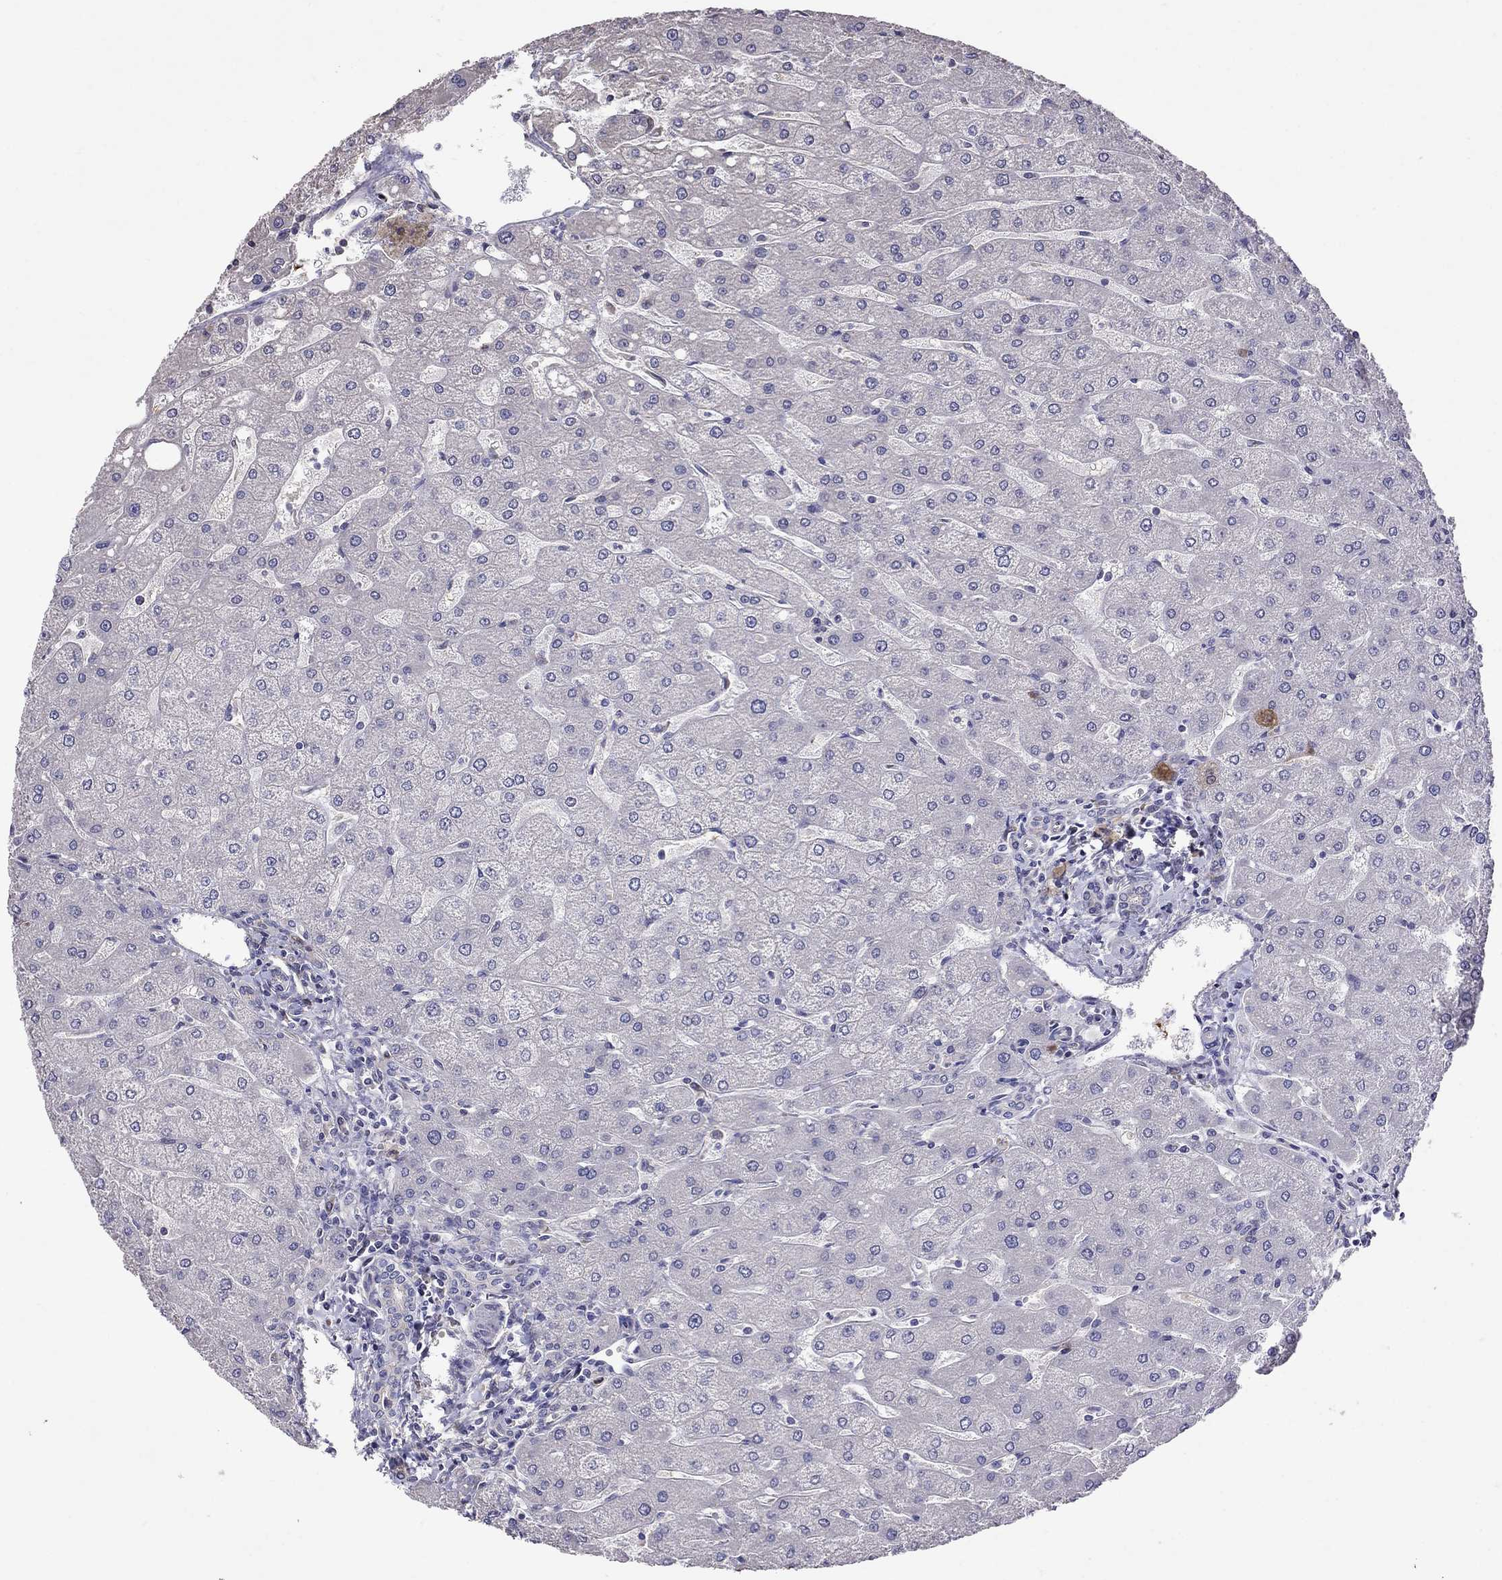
{"staining": {"intensity": "negative", "quantity": "none", "location": "none"}, "tissue": "liver", "cell_type": "Cholangiocytes", "image_type": "normal", "snomed": [{"axis": "morphology", "description": "Normal tissue, NOS"}, {"axis": "topography", "description": "Liver"}], "caption": "DAB immunohistochemical staining of normal liver demonstrates no significant expression in cholangiocytes. Brightfield microscopy of IHC stained with DAB (3,3'-diaminobenzidine) (brown) and hematoxylin (blue), captured at high magnification.", "gene": "ADAM28", "patient": {"sex": "male", "age": 67}}